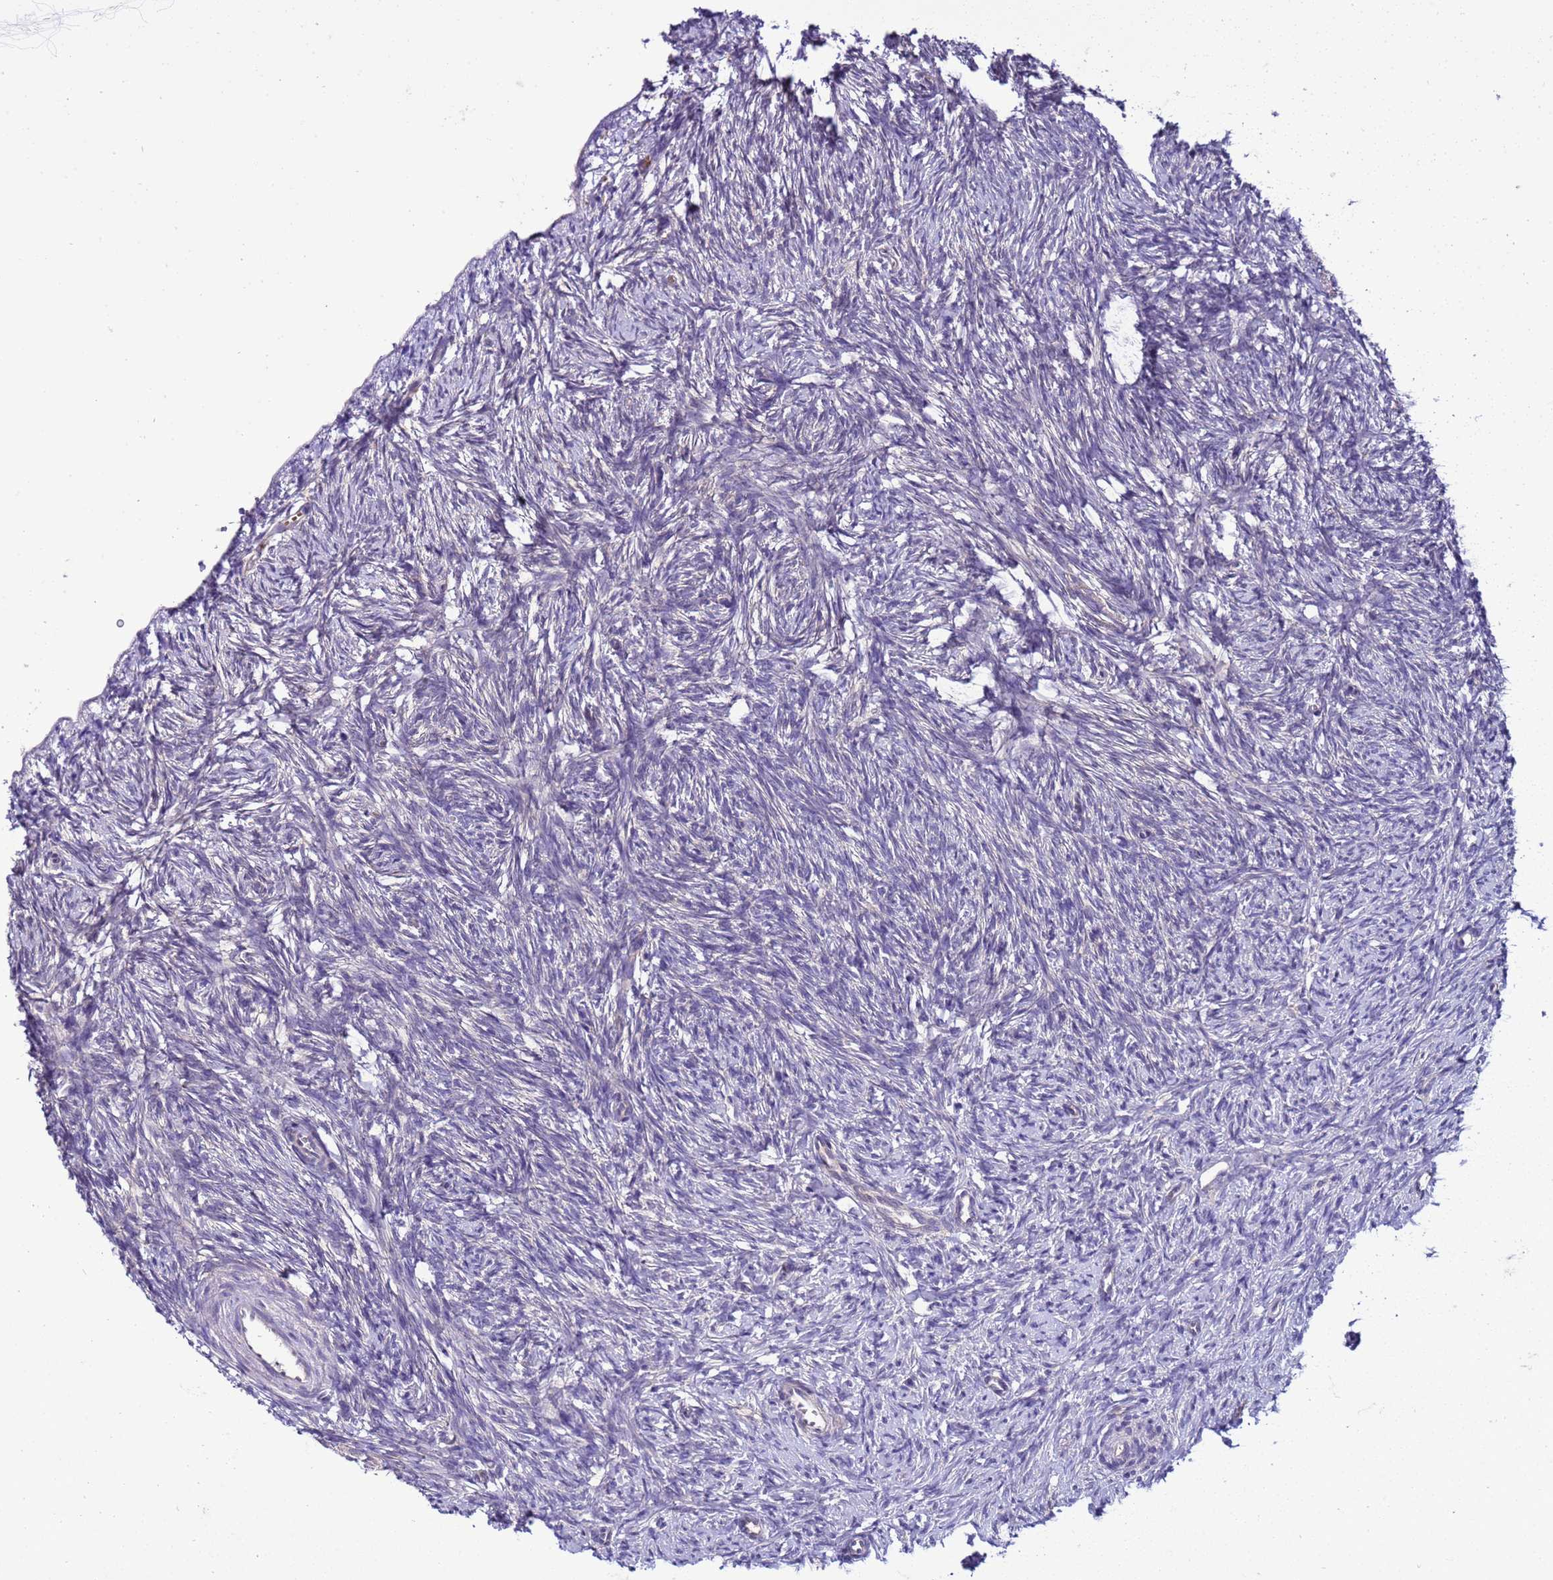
{"staining": {"intensity": "moderate", "quantity": ">75%", "location": "cytoplasmic/membranous"}, "tissue": "ovary", "cell_type": "Follicle cells", "image_type": "normal", "snomed": [{"axis": "morphology", "description": "Normal tissue, NOS"}, {"axis": "topography", "description": "Ovary"}], "caption": "Moderate cytoplasmic/membranous positivity for a protein is identified in about >75% of follicle cells of unremarkable ovary using immunohistochemistry (IHC).", "gene": "DDI2", "patient": {"sex": "female", "age": 51}}